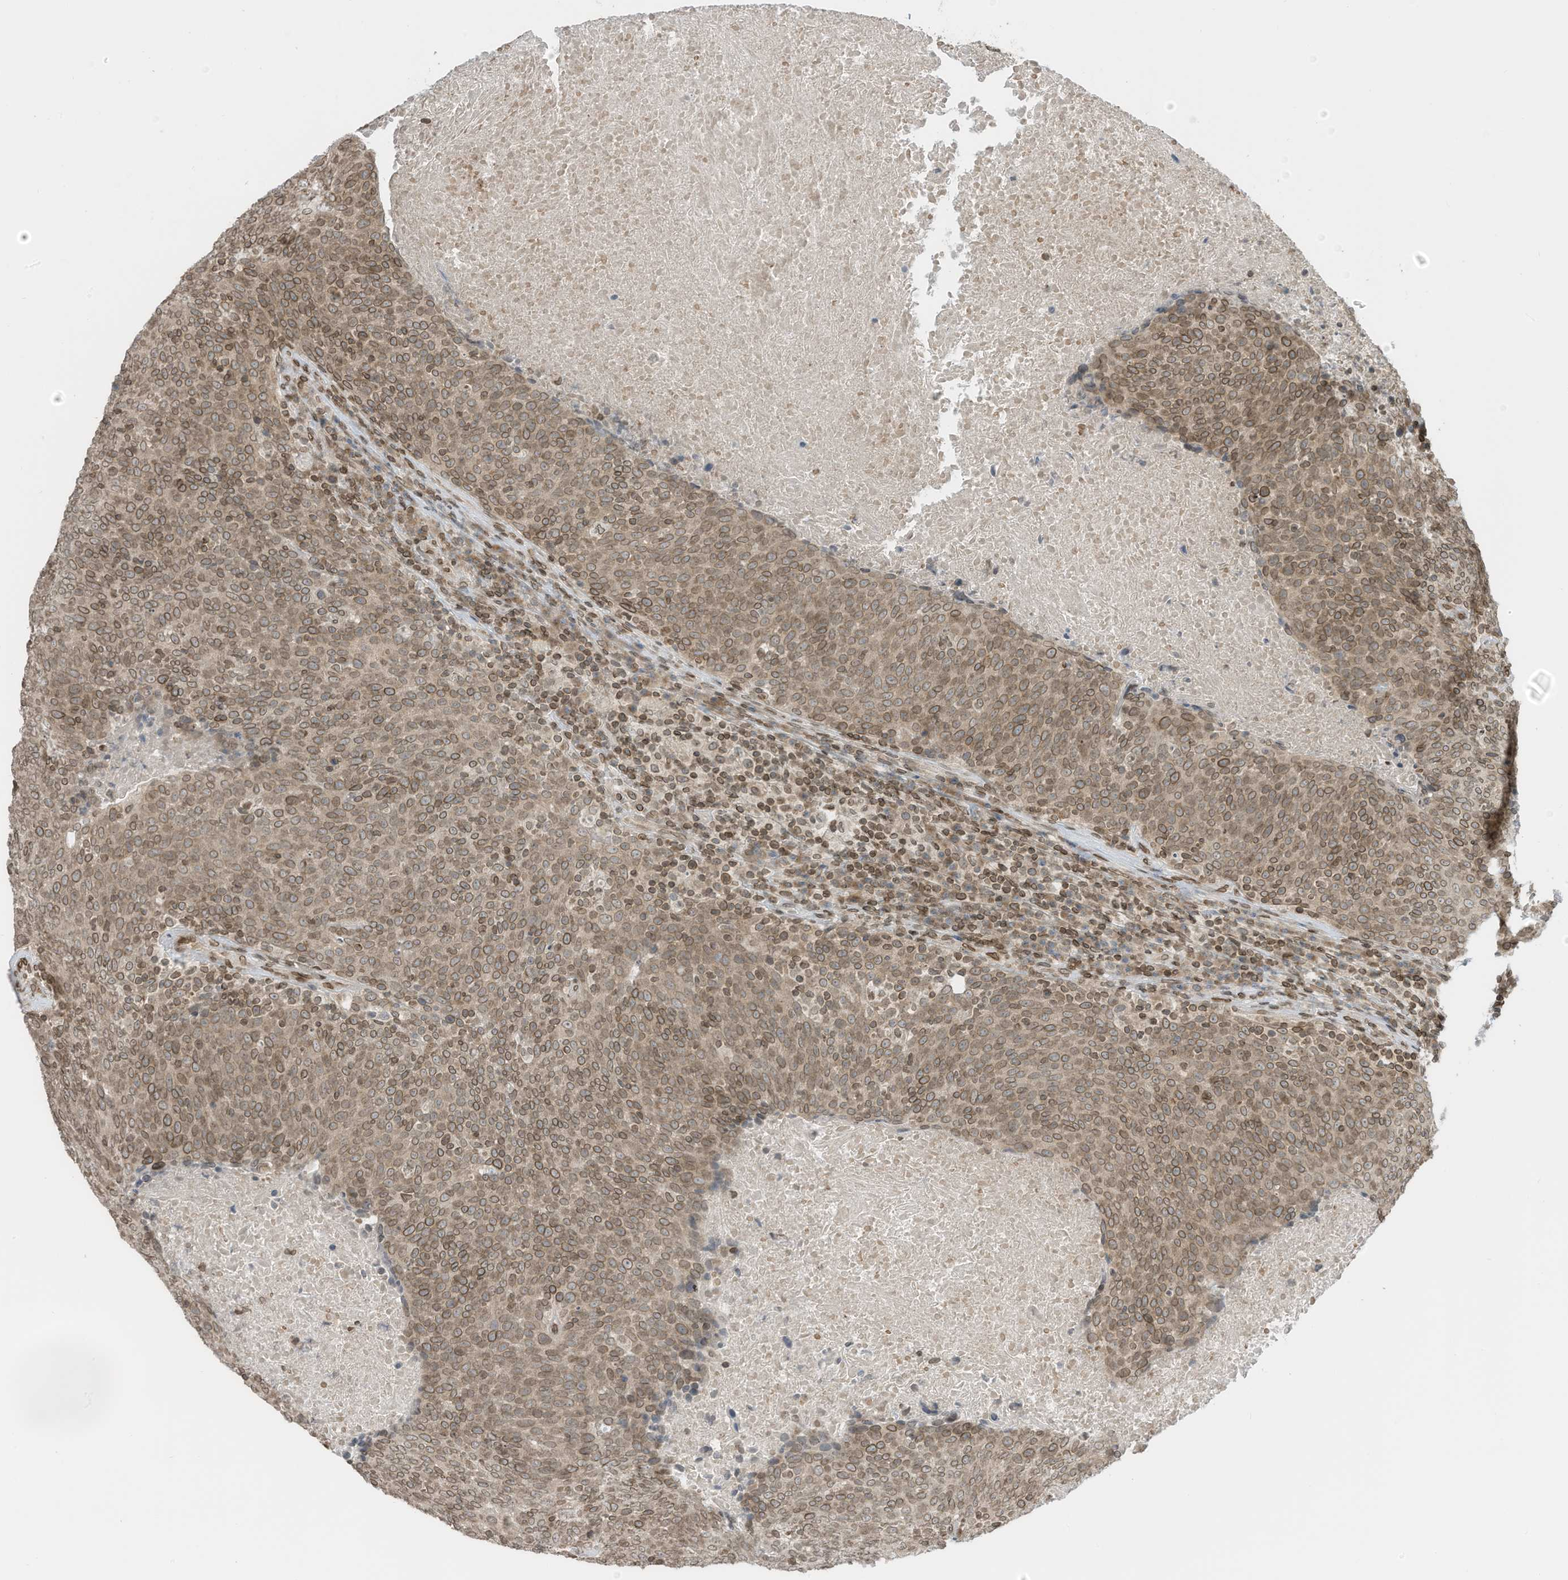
{"staining": {"intensity": "moderate", "quantity": ">75%", "location": "cytoplasmic/membranous,nuclear"}, "tissue": "head and neck cancer", "cell_type": "Tumor cells", "image_type": "cancer", "snomed": [{"axis": "morphology", "description": "Squamous cell carcinoma, NOS"}, {"axis": "morphology", "description": "Squamous cell carcinoma, metastatic, NOS"}, {"axis": "topography", "description": "Lymph node"}, {"axis": "topography", "description": "Head-Neck"}], "caption": "Squamous cell carcinoma (head and neck) tissue exhibits moderate cytoplasmic/membranous and nuclear staining in about >75% of tumor cells, visualized by immunohistochemistry.", "gene": "RABL3", "patient": {"sex": "male", "age": 62}}